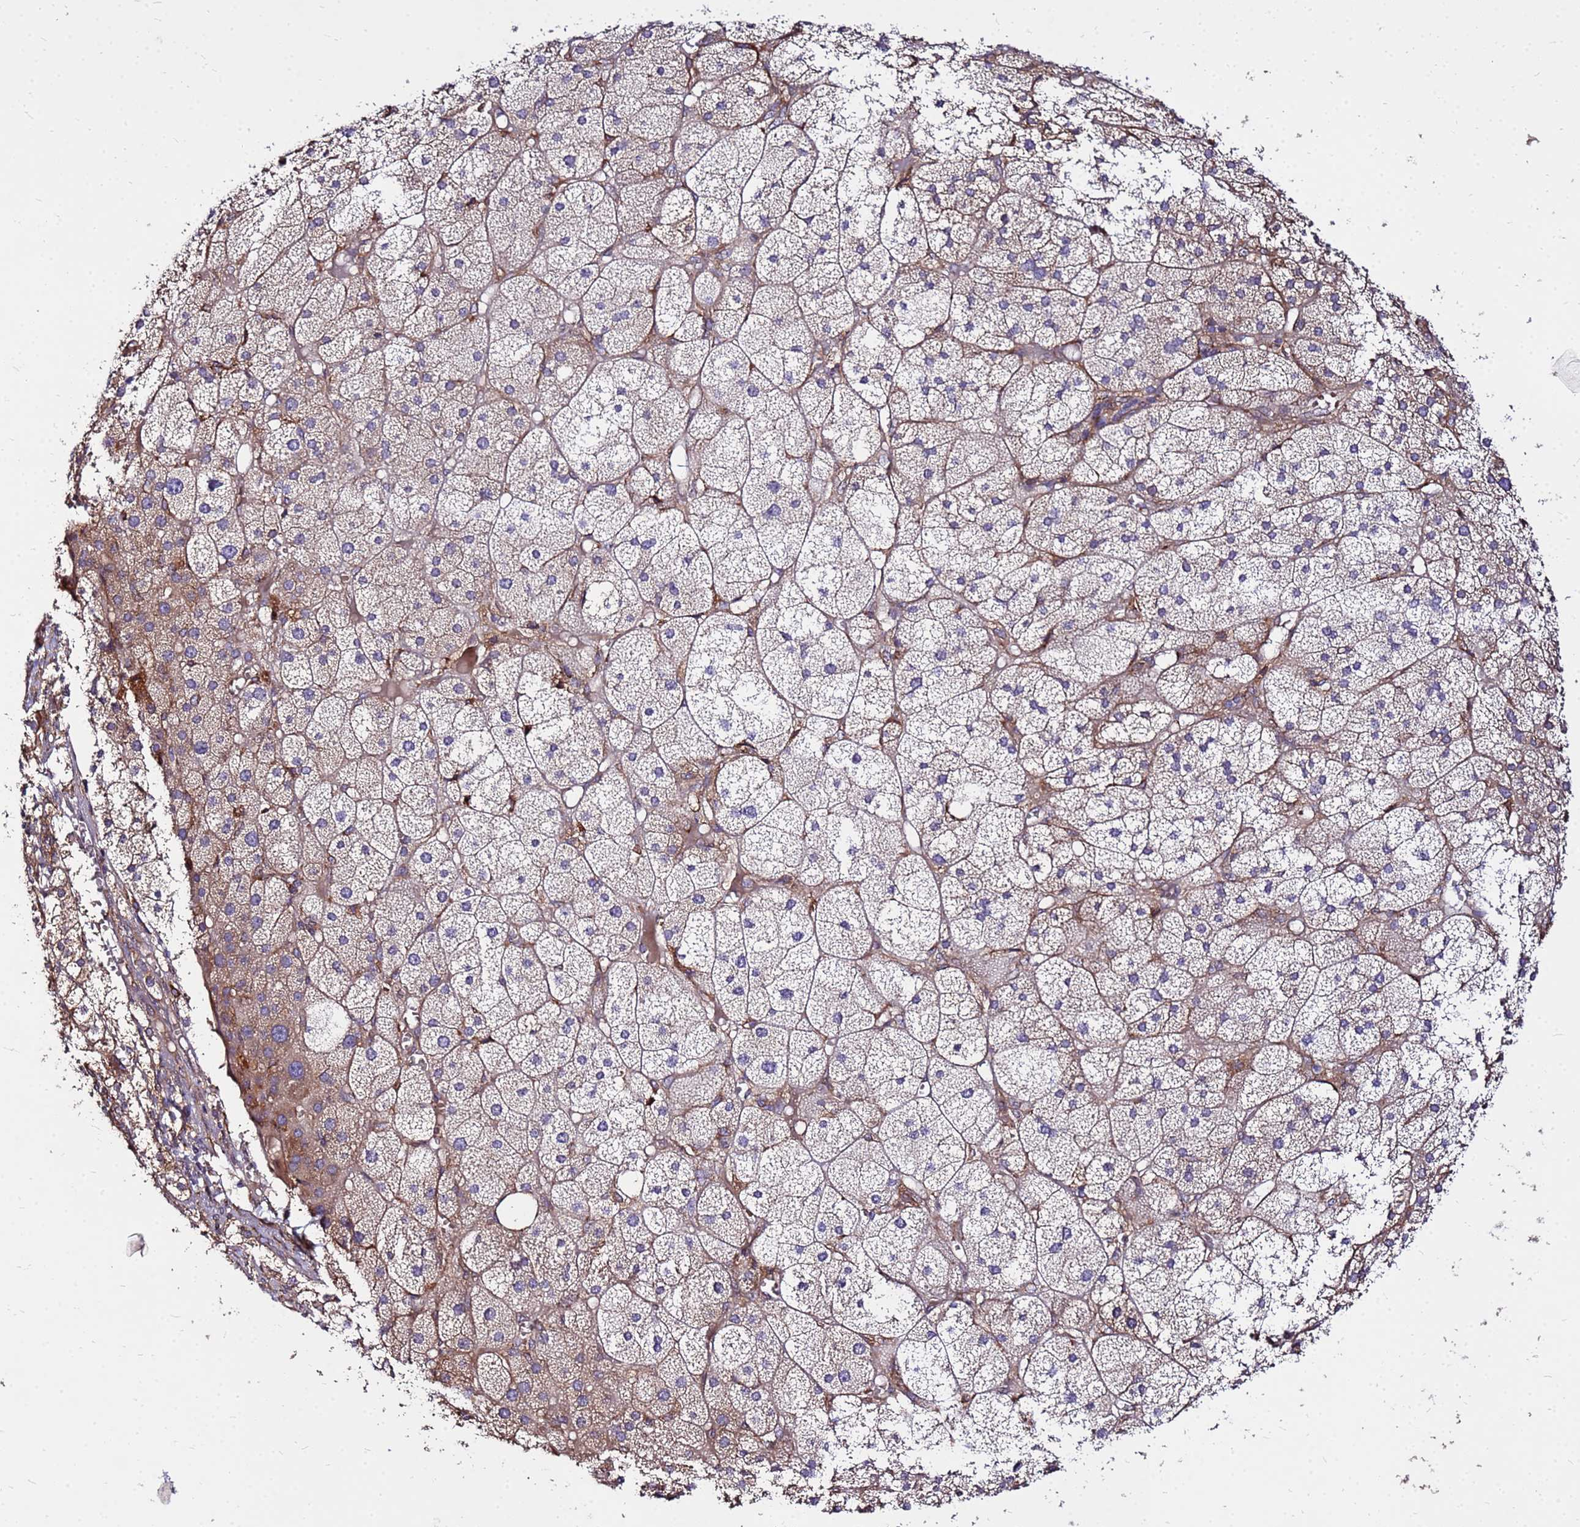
{"staining": {"intensity": "moderate", "quantity": "25%-75%", "location": "cytoplasmic/membranous"}, "tissue": "adrenal gland", "cell_type": "Glandular cells", "image_type": "normal", "snomed": [{"axis": "morphology", "description": "Normal tissue, NOS"}, {"axis": "topography", "description": "Adrenal gland"}], "caption": "IHC of unremarkable human adrenal gland exhibits medium levels of moderate cytoplasmic/membranous positivity in about 25%-75% of glandular cells. (DAB (3,3'-diaminobenzidine) IHC with brightfield microscopy, high magnification).", "gene": "WWC2", "patient": {"sex": "female", "age": 61}}